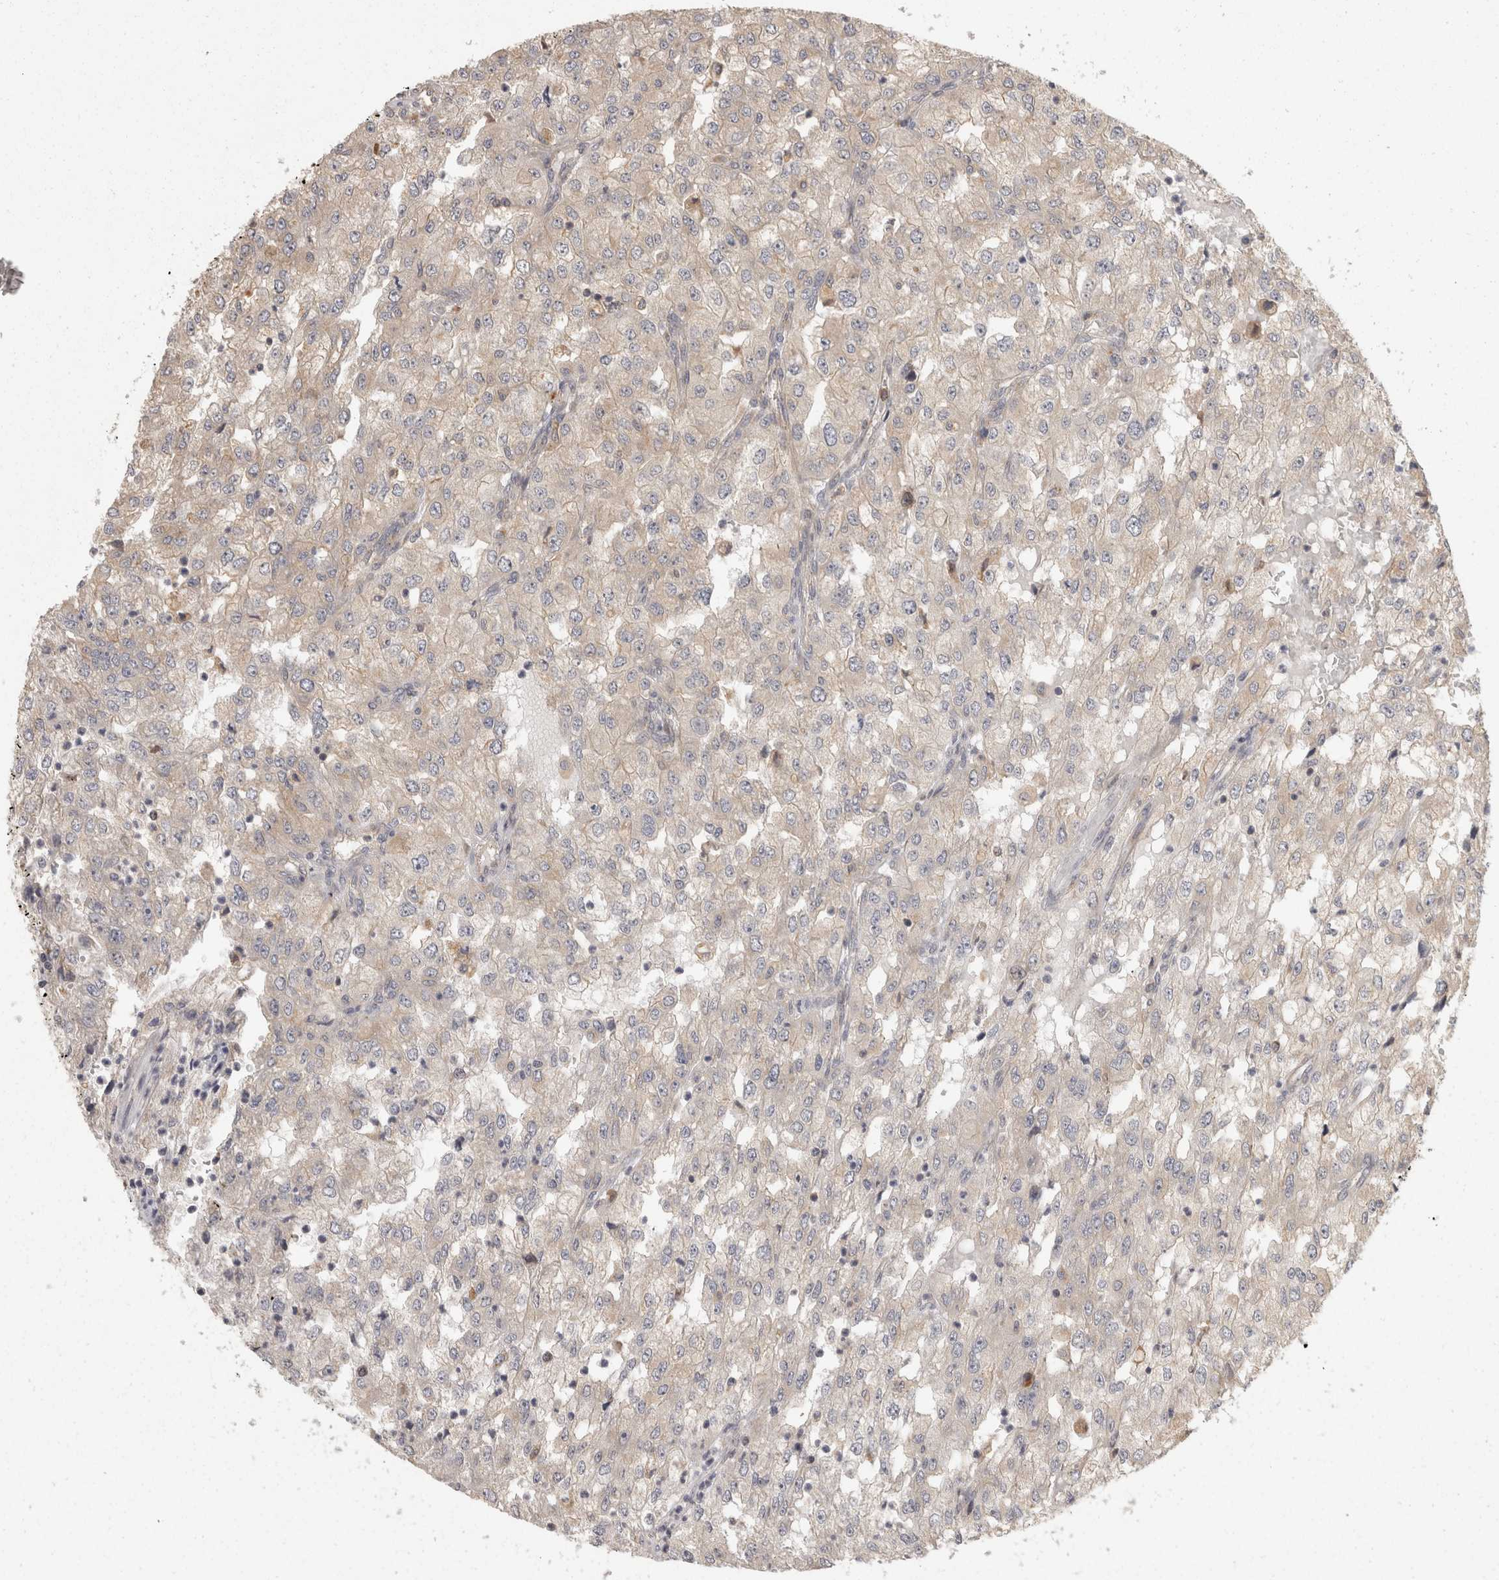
{"staining": {"intensity": "negative", "quantity": "none", "location": "none"}, "tissue": "renal cancer", "cell_type": "Tumor cells", "image_type": "cancer", "snomed": [{"axis": "morphology", "description": "Adenocarcinoma, NOS"}, {"axis": "topography", "description": "Kidney"}], "caption": "Tumor cells are negative for brown protein staining in adenocarcinoma (renal).", "gene": "ACAT2", "patient": {"sex": "female", "age": 54}}